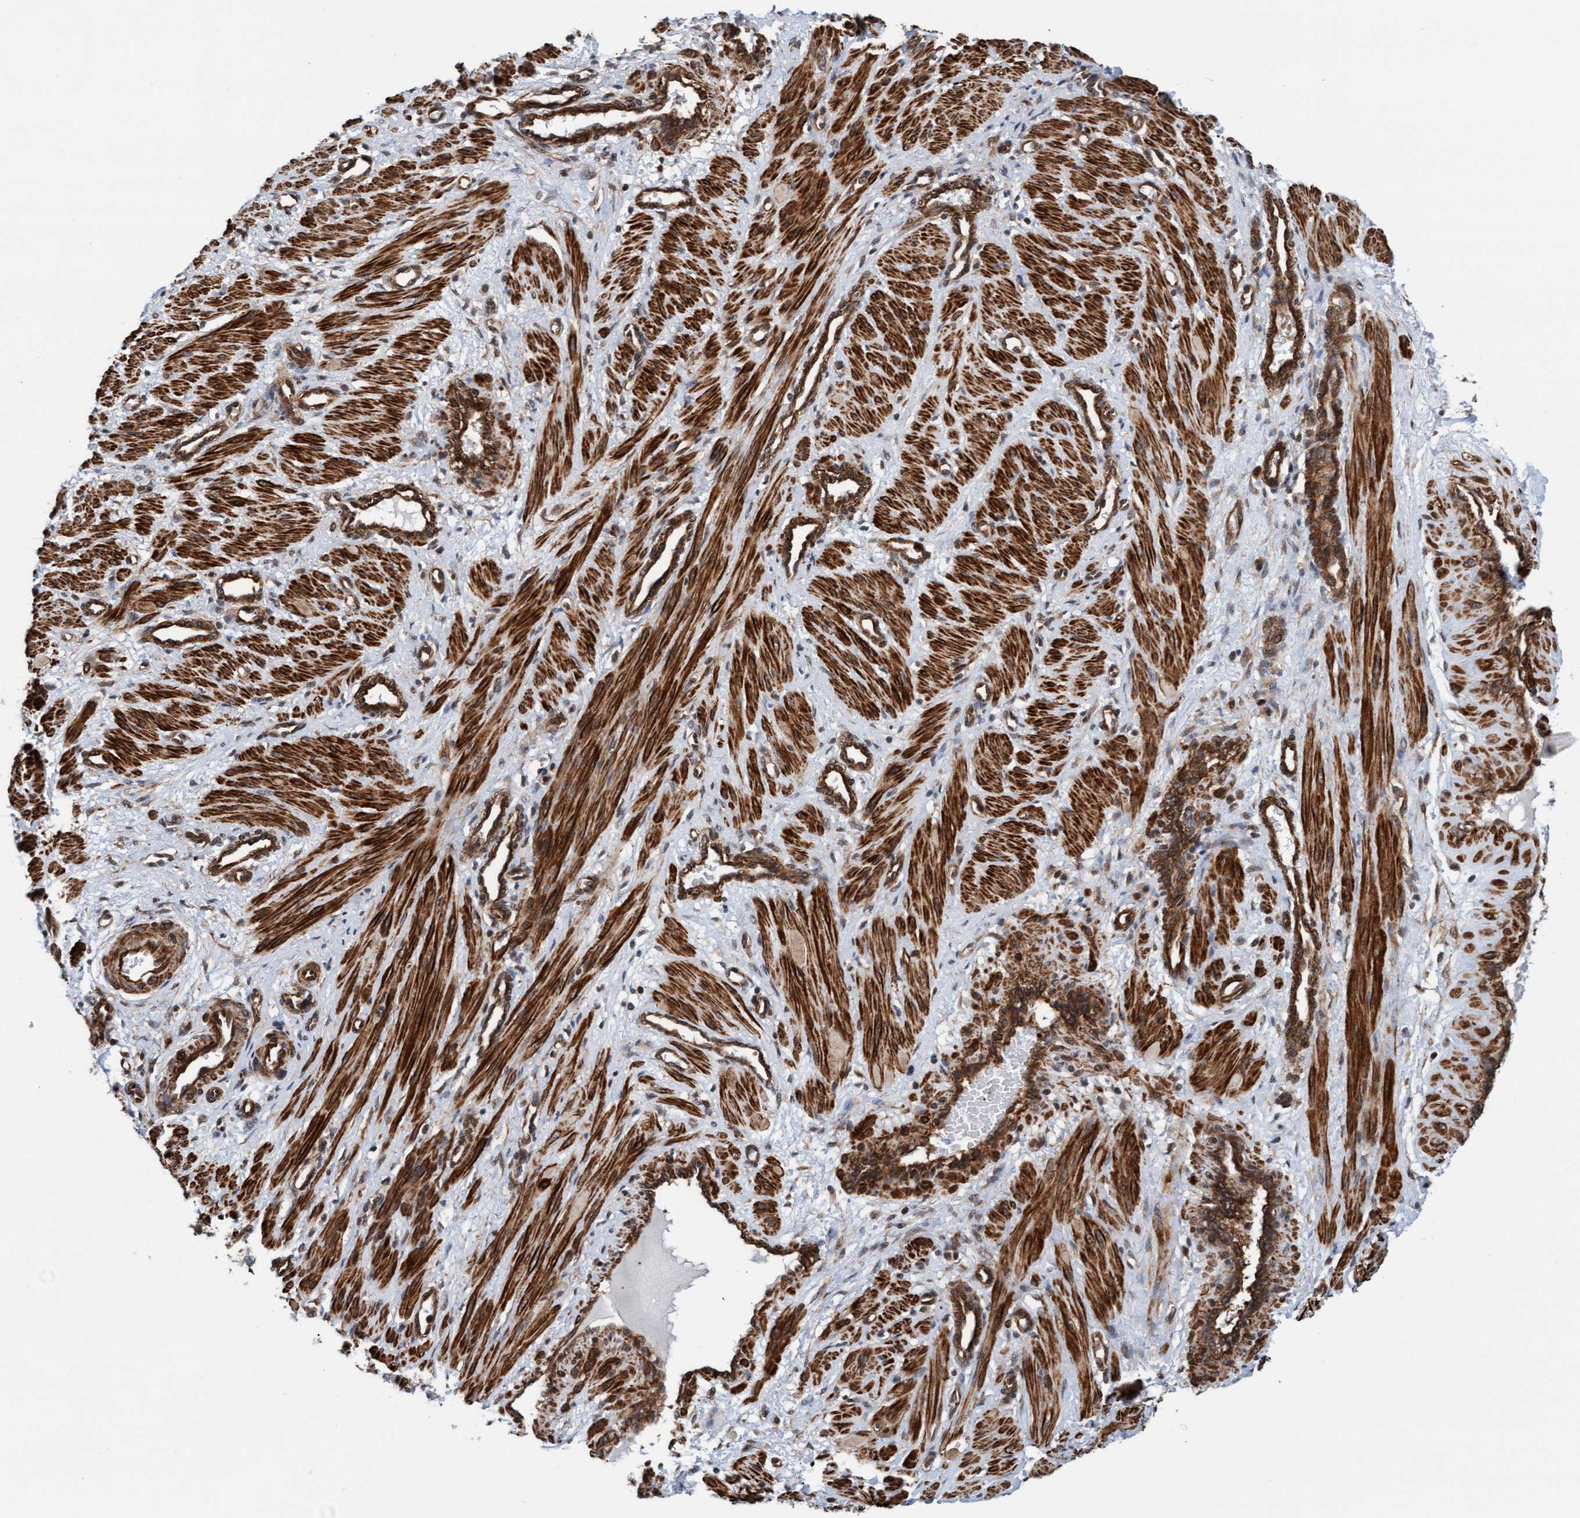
{"staining": {"intensity": "strong", "quantity": ">75%", "location": "cytoplasmic/membranous"}, "tissue": "smooth muscle", "cell_type": "Smooth muscle cells", "image_type": "normal", "snomed": [{"axis": "morphology", "description": "Normal tissue, NOS"}, {"axis": "topography", "description": "Endometrium"}], "caption": "Smooth muscle cells reveal strong cytoplasmic/membranous staining in approximately >75% of cells in benign smooth muscle.", "gene": "STXBP4", "patient": {"sex": "female", "age": 33}}